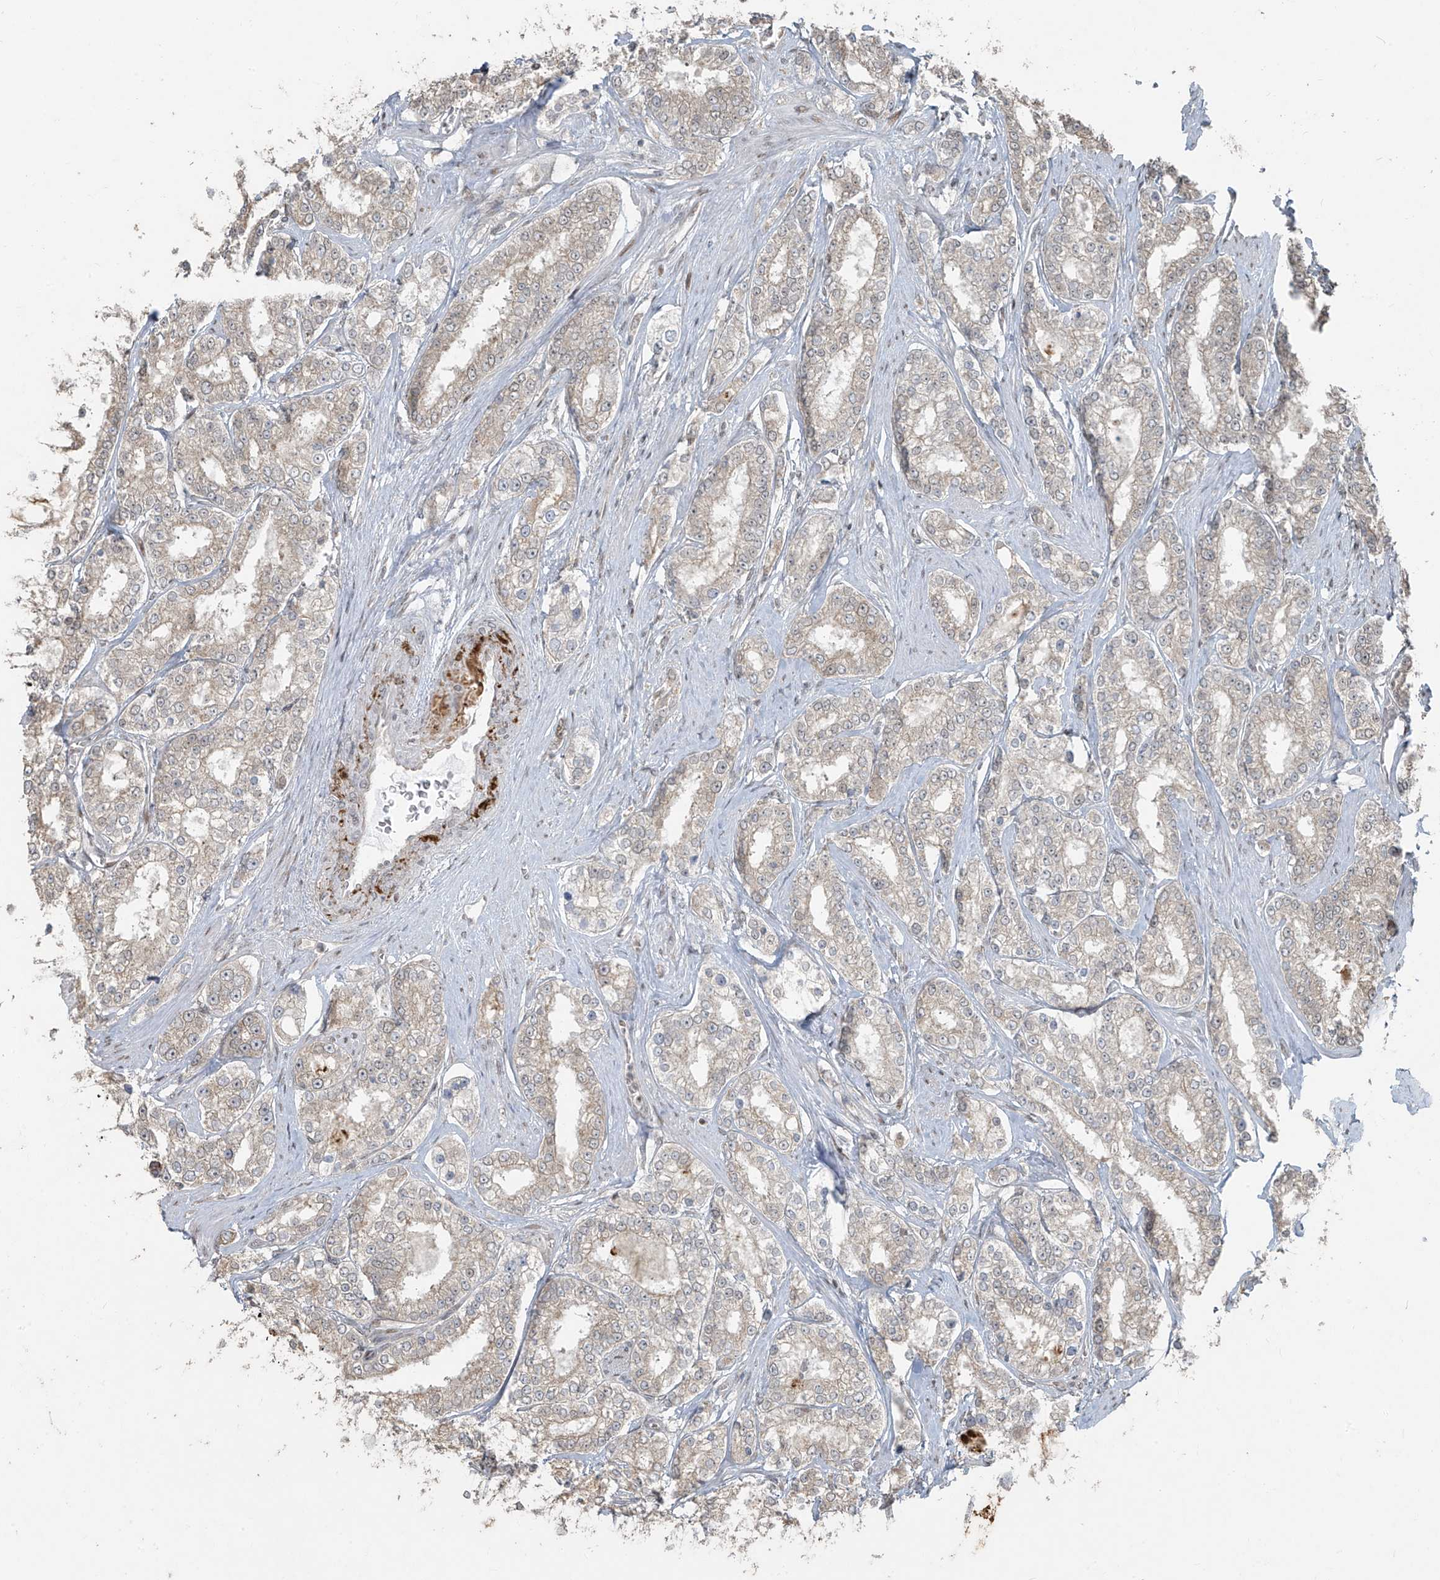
{"staining": {"intensity": "negative", "quantity": "none", "location": "none"}, "tissue": "prostate cancer", "cell_type": "Tumor cells", "image_type": "cancer", "snomed": [{"axis": "morphology", "description": "Normal tissue, NOS"}, {"axis": "morphology", "description": "Adenocarcinoma, High grade"}, {"axis": "topography", "description": "Prostate"}], "caption": "Histopathology image shows no protein expression in tumor cells of prostate cancer tissue.", "gene": "TTC22", "patient": {"sex": "male", "age": 83}}